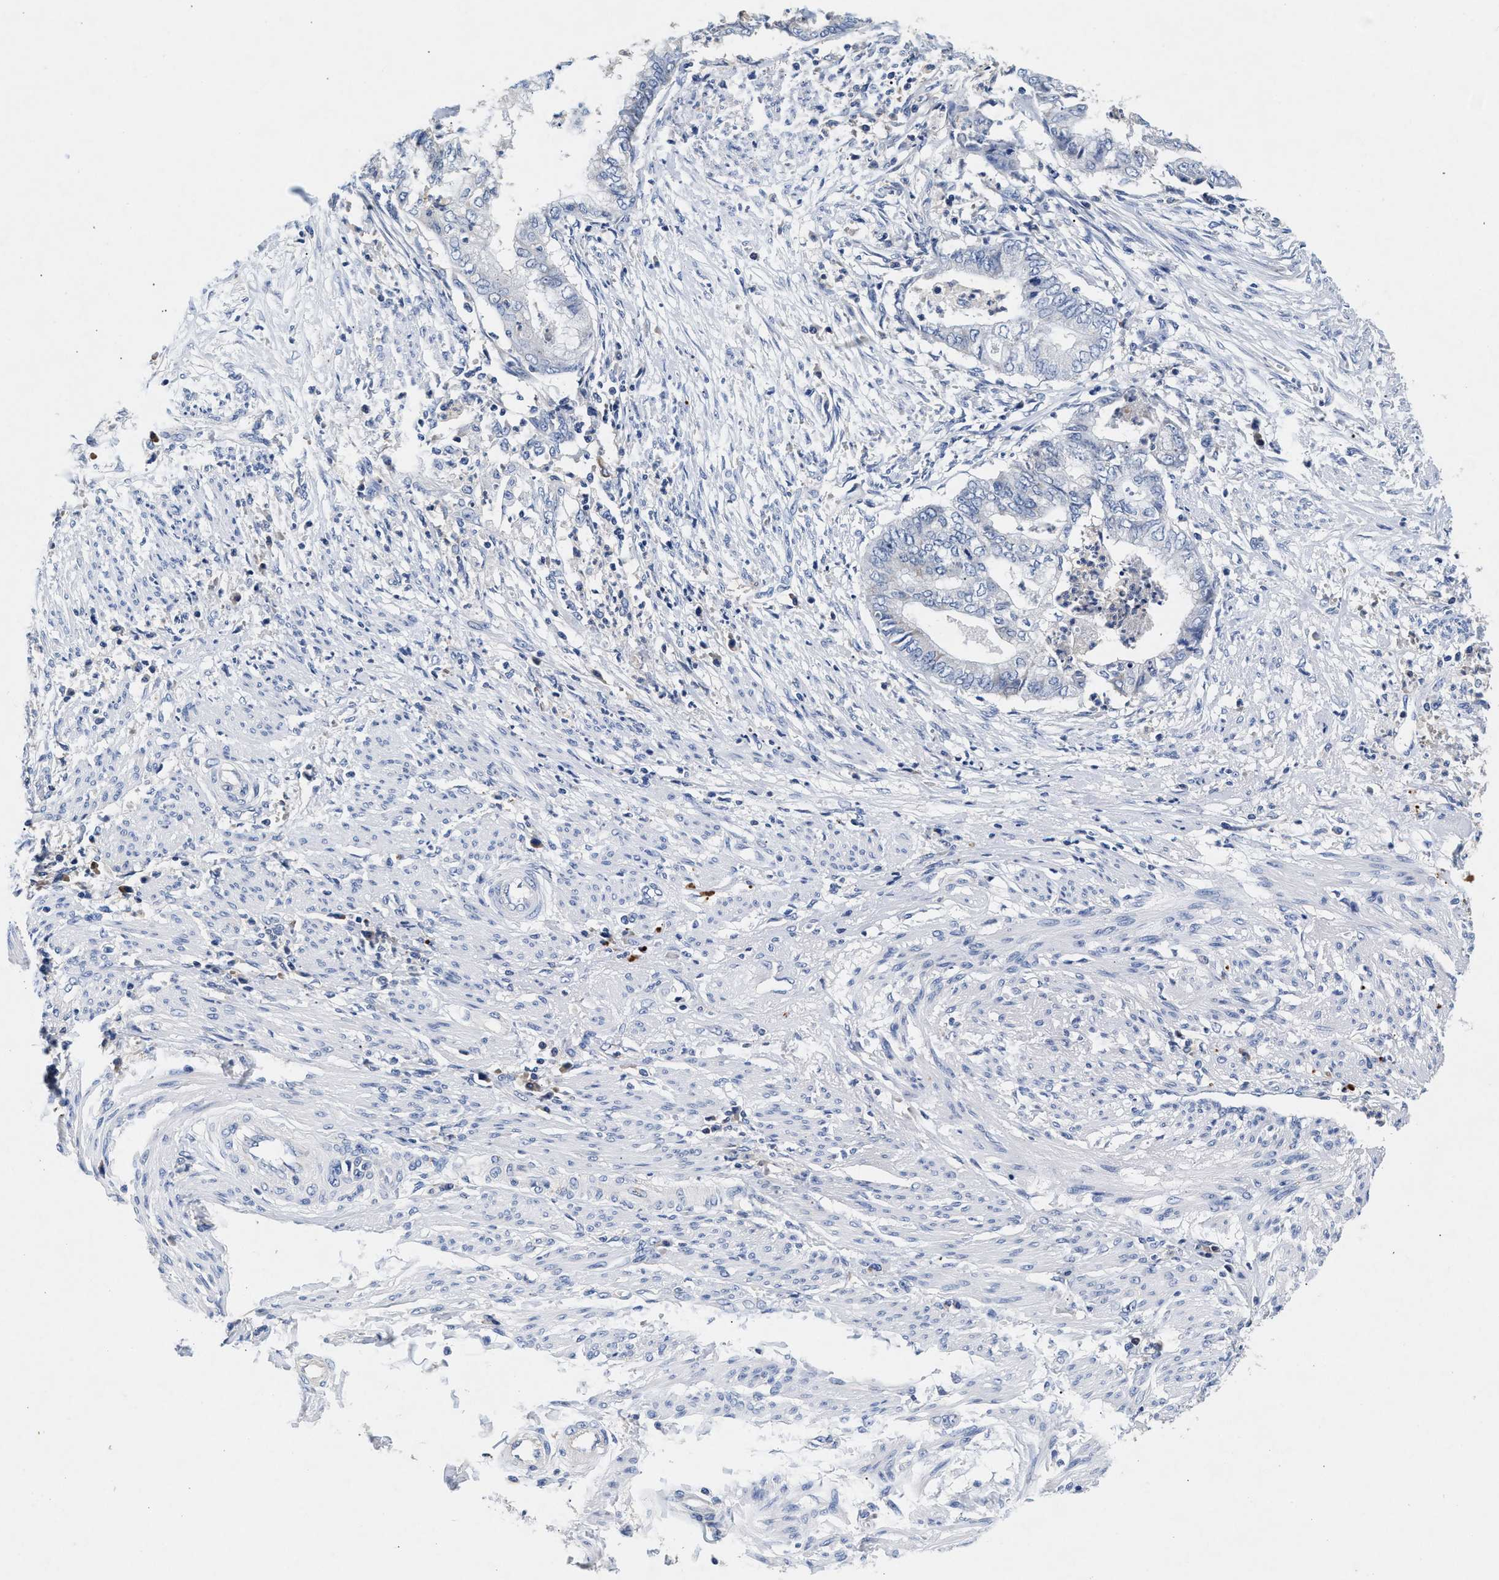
{"staining": {"intensity": "negative", "quantity": "none", "location": "none"}, "tissue": "endometrial cancer", "cell_type": "Tumor cells", "image_type": "cancer", "snomed": [{"axis": "morphology", "description": "Necrosis, NOS"}, {"axis": "morphology", "description": "Adenocarcinoma, NOS"}, {"axis": "topography", "description": "Endometrium"}], "caption": "Immunohistochemical staining of human endometrial cancer displays no significant staining in tumor cells.", "gene": "GNAI3", "patient": {"sex": "female", "age": 79}}